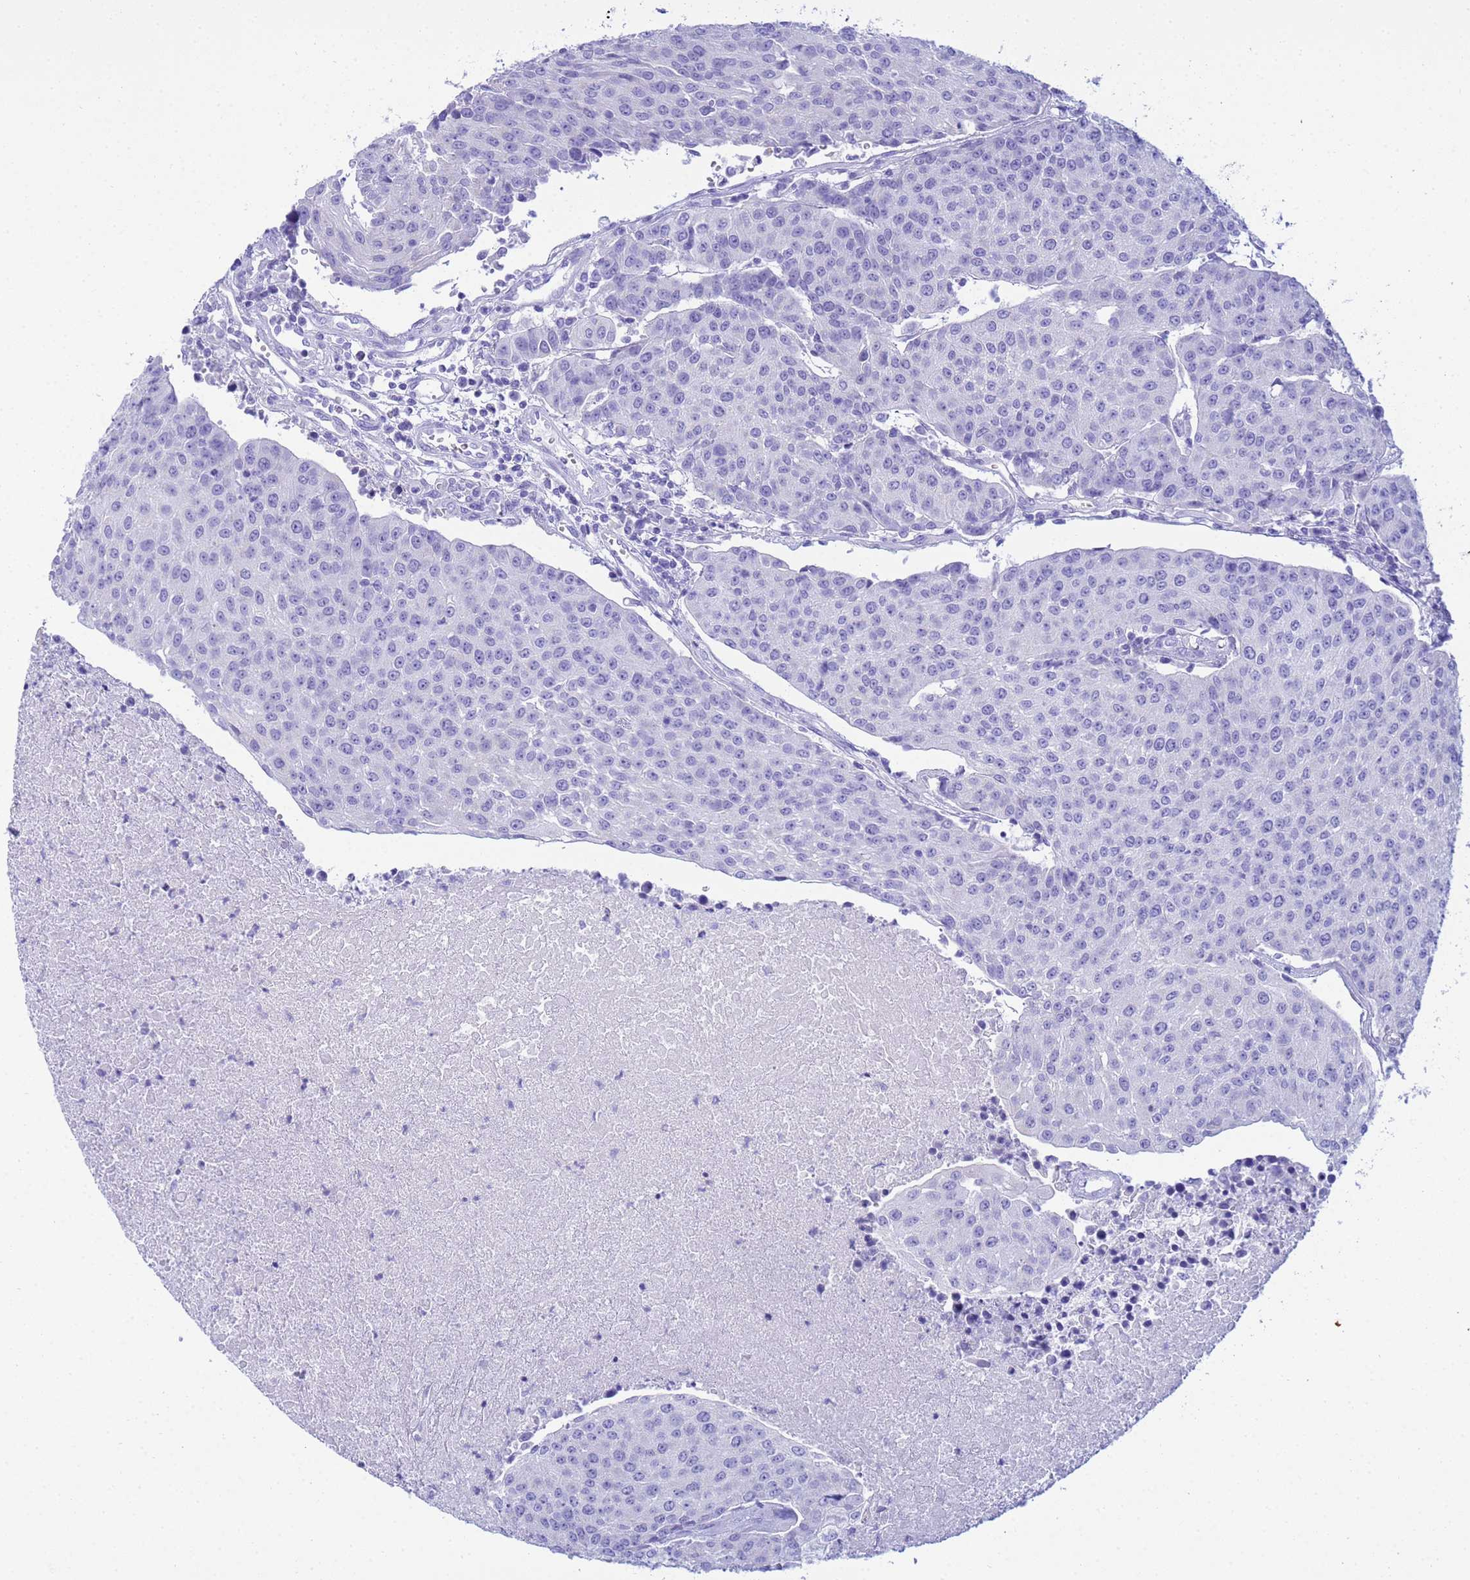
{"staining": {"intensity": "negative", "quantity": "none", "location": "none"}, "tissue": "urothelial cancer", "cell_type": "Tumor cells", "image_type": "cancer", "snomed": [{"axis": "morphology", "description": "Urothelial carcinoma, High grade"}, {"axis": "topography", "description": "Urinary bladder"}], "caption": "Tumor cells are negative for brown protein staining in high-grade urothelial carcinoma.", "gene": "AQP12A", "patient": {"sex": "female", "age": 85}}